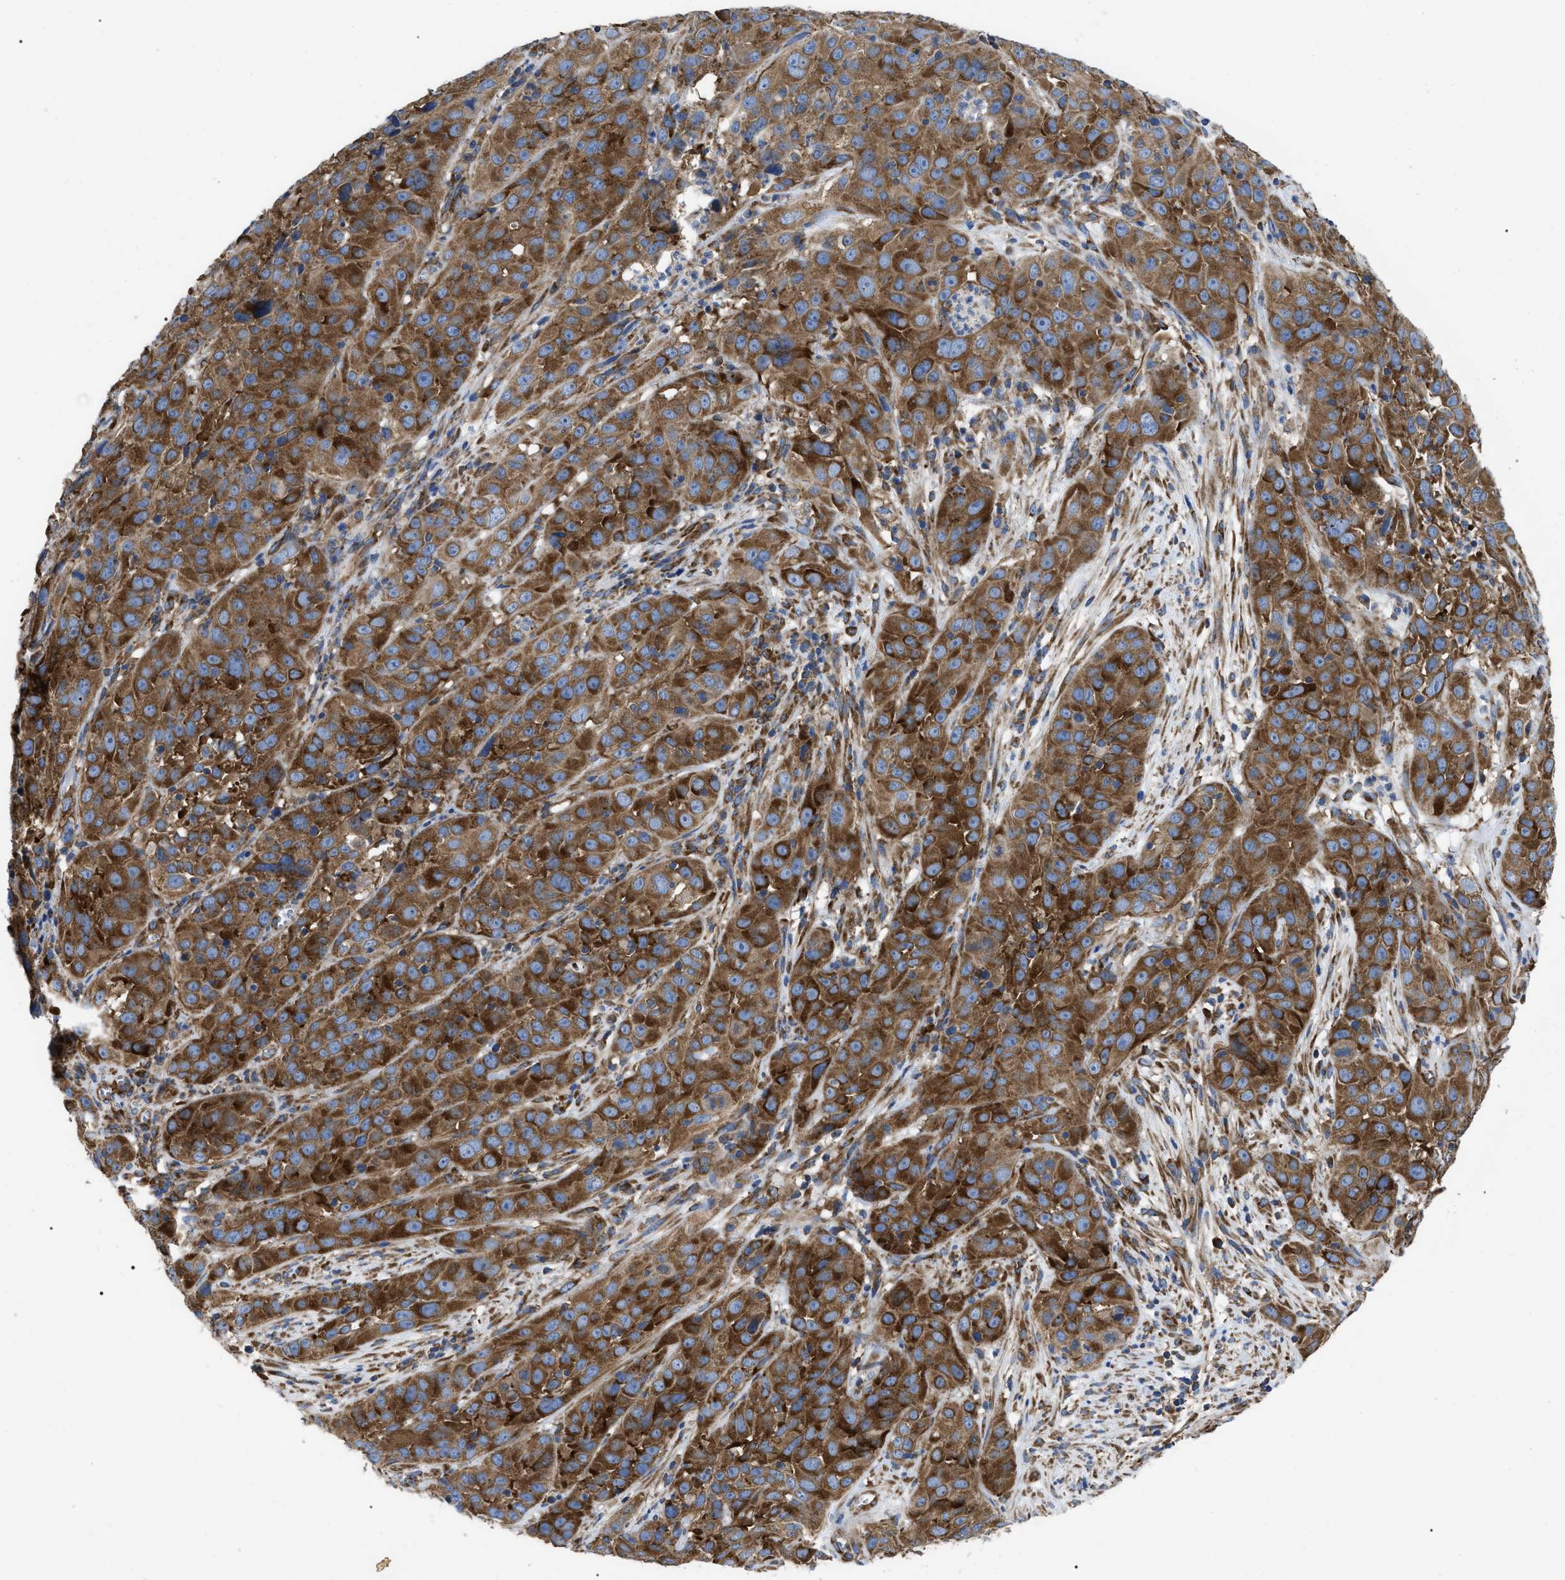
{"staining": {"intensity": "strong", "quantity": ">75%", "location": "cytoplasmic/membranous"}, "tissue": "cervical cancer", "cell_type": "Tumor cells", "image_type": "cancer", "snomed": [{"axis": "morphology", "description": "Squamous cell carcinoma, NOS"}, {"axis": "topography", "description": "Cervix"}], "caption": "Squamous cell carcinoma (cervical) stained with a brown dye shows strong cytoplasmic/membranous positive positivity in about >75% of tumor cells.", "gene": "FAM120A", "patient": {"sex": "female", "age": 32}}